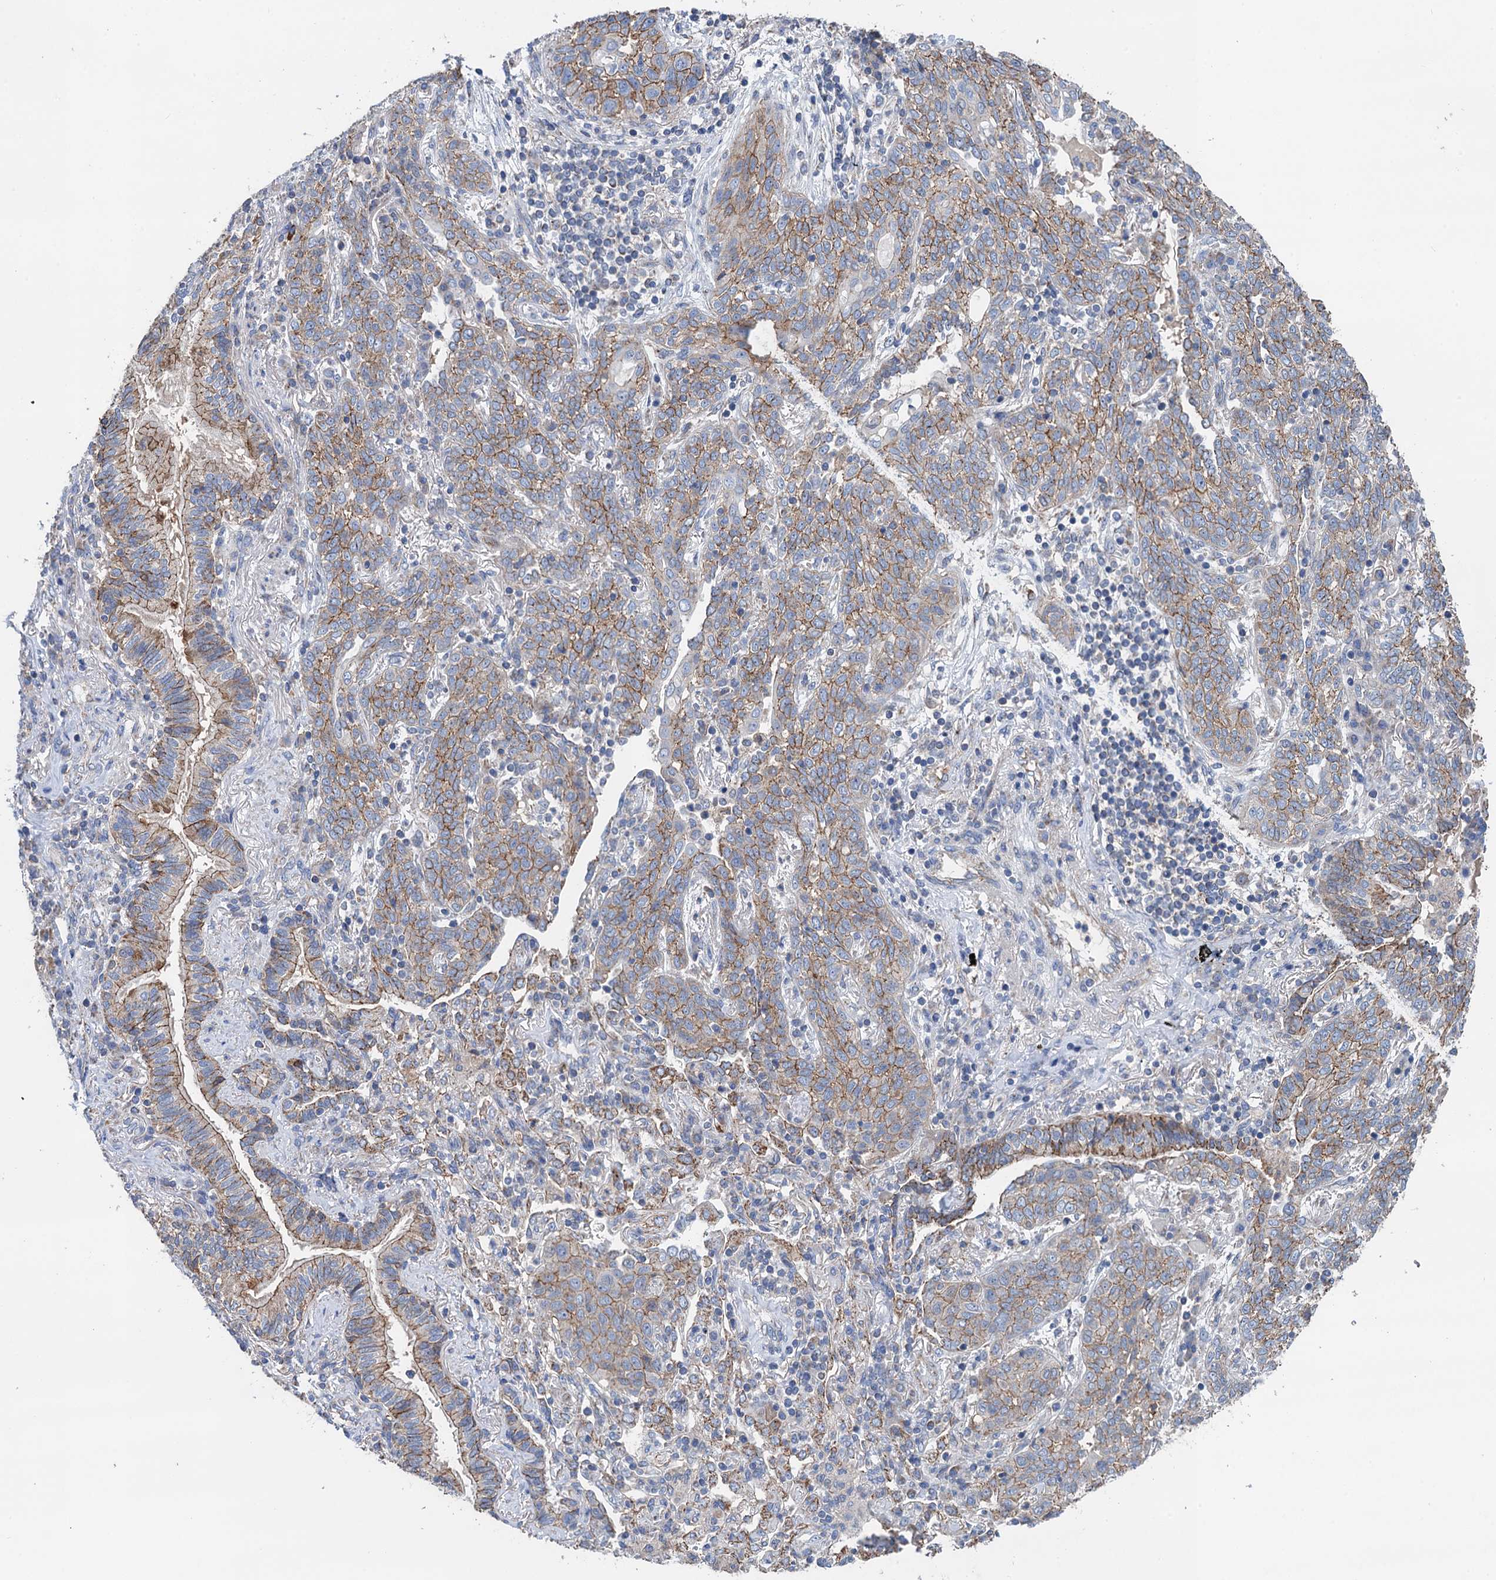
{"staining": {"intensity": "moderate", "quantity": "25%-75%", "location": "cytoplasmic/membranous"}, "tissue": "lung cancer", "cell_type": "Tumor cells", "image_type": "cancer", "snomed": [{"axis": "morphology", "description": "Squamous cell carcinoma, NOS"}, {"axis": "topography", "description": "Lung"}], "caption": "Tumor cells demonstrate moderate cytoplasmic/membranous expression in about 25%-75% of cells in lung cancer.", "gene": "DGLUCY", "patient": {"sex": "female", "age": 70}}